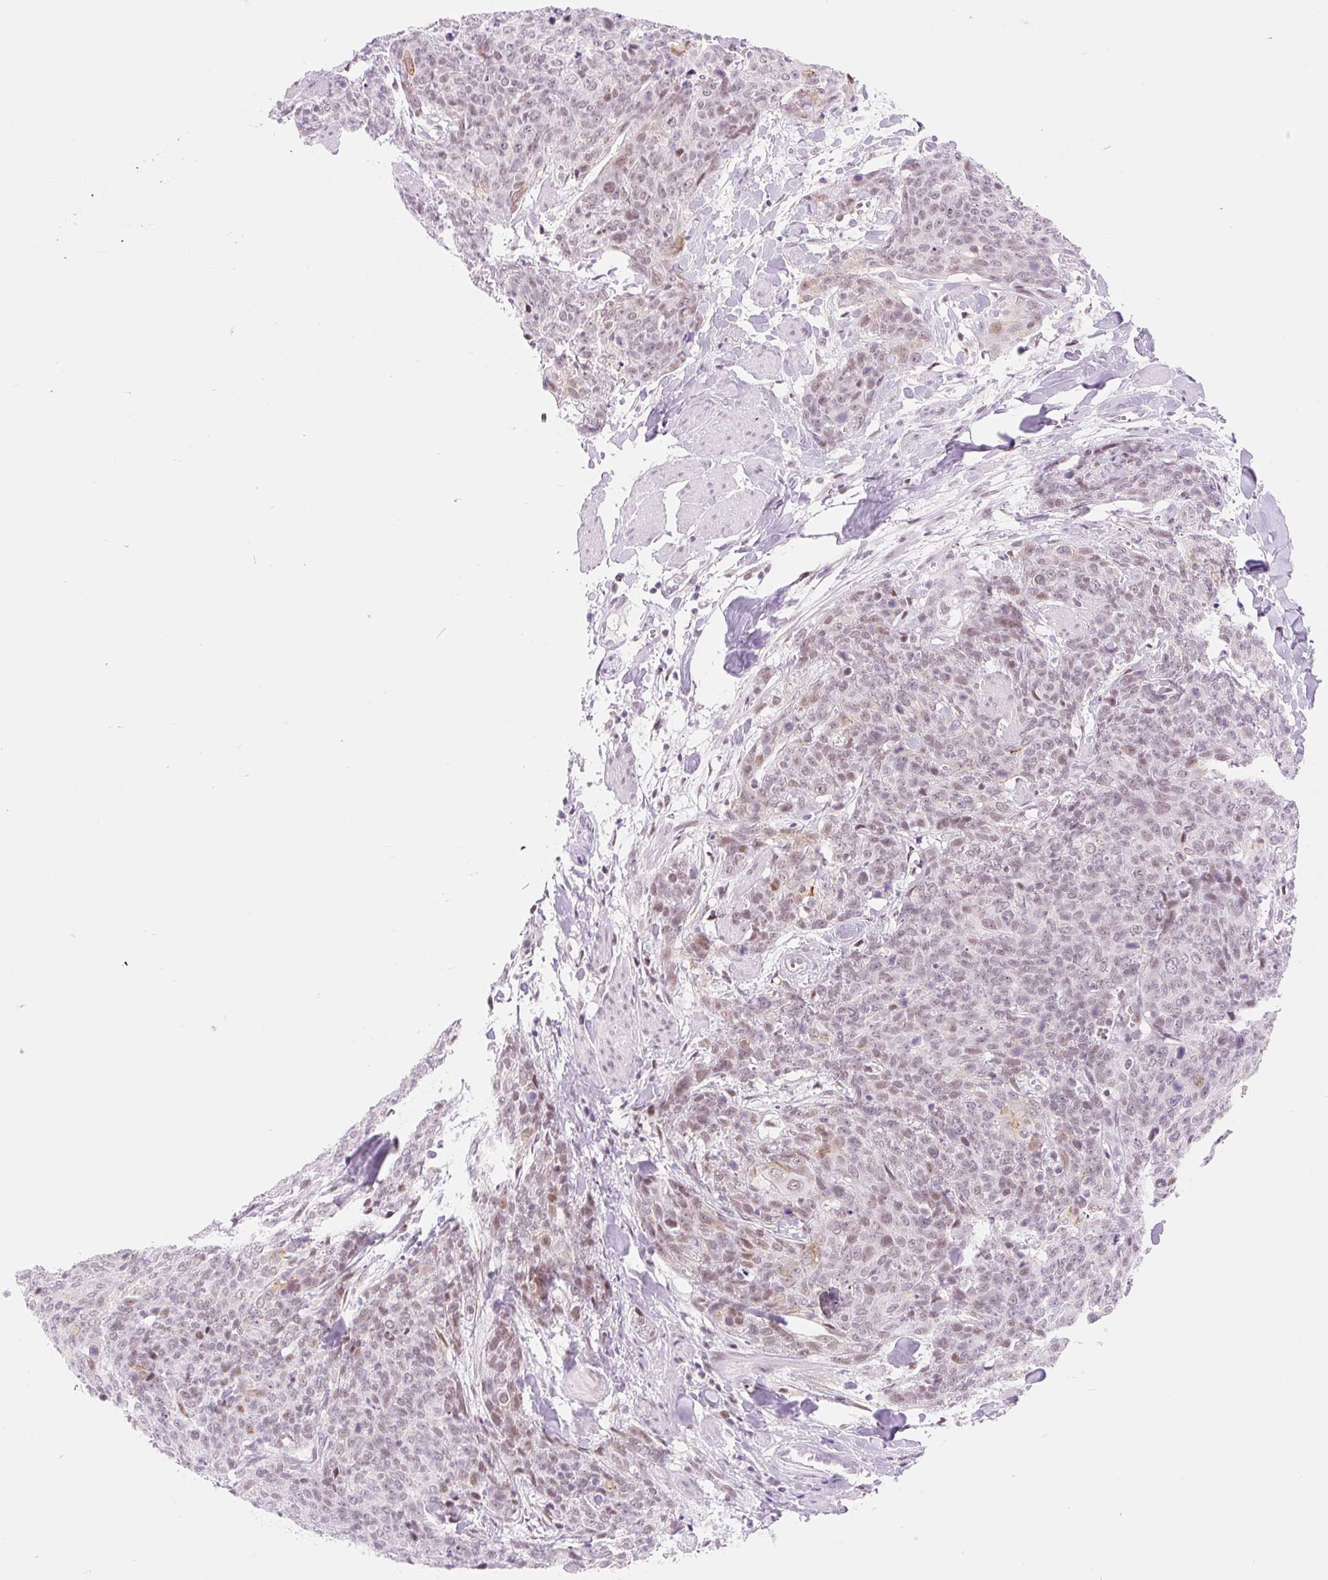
{"staining": {"intensity": "weak", "quantity": "25%-75%", "location": "nuclear"}, "tissue": "skin cancer", "cell_type": "Tumor cells", "image_type": "cancer", "snomed": [{"axis": "morphology", "description": "Squamous cell carcinoma, NOS"}, {"axis": "topography", "description": "Skin"}, {"axis": "topography", "description": "Vulva"}], "caption": "A photomicrograph of human skin squamous cell carcinoma stained for a protein demonstrates weak nuclear brown staining in tumor cells.", "gene": "H2BW1", "patient": {"sex": "female", "age": 85}}